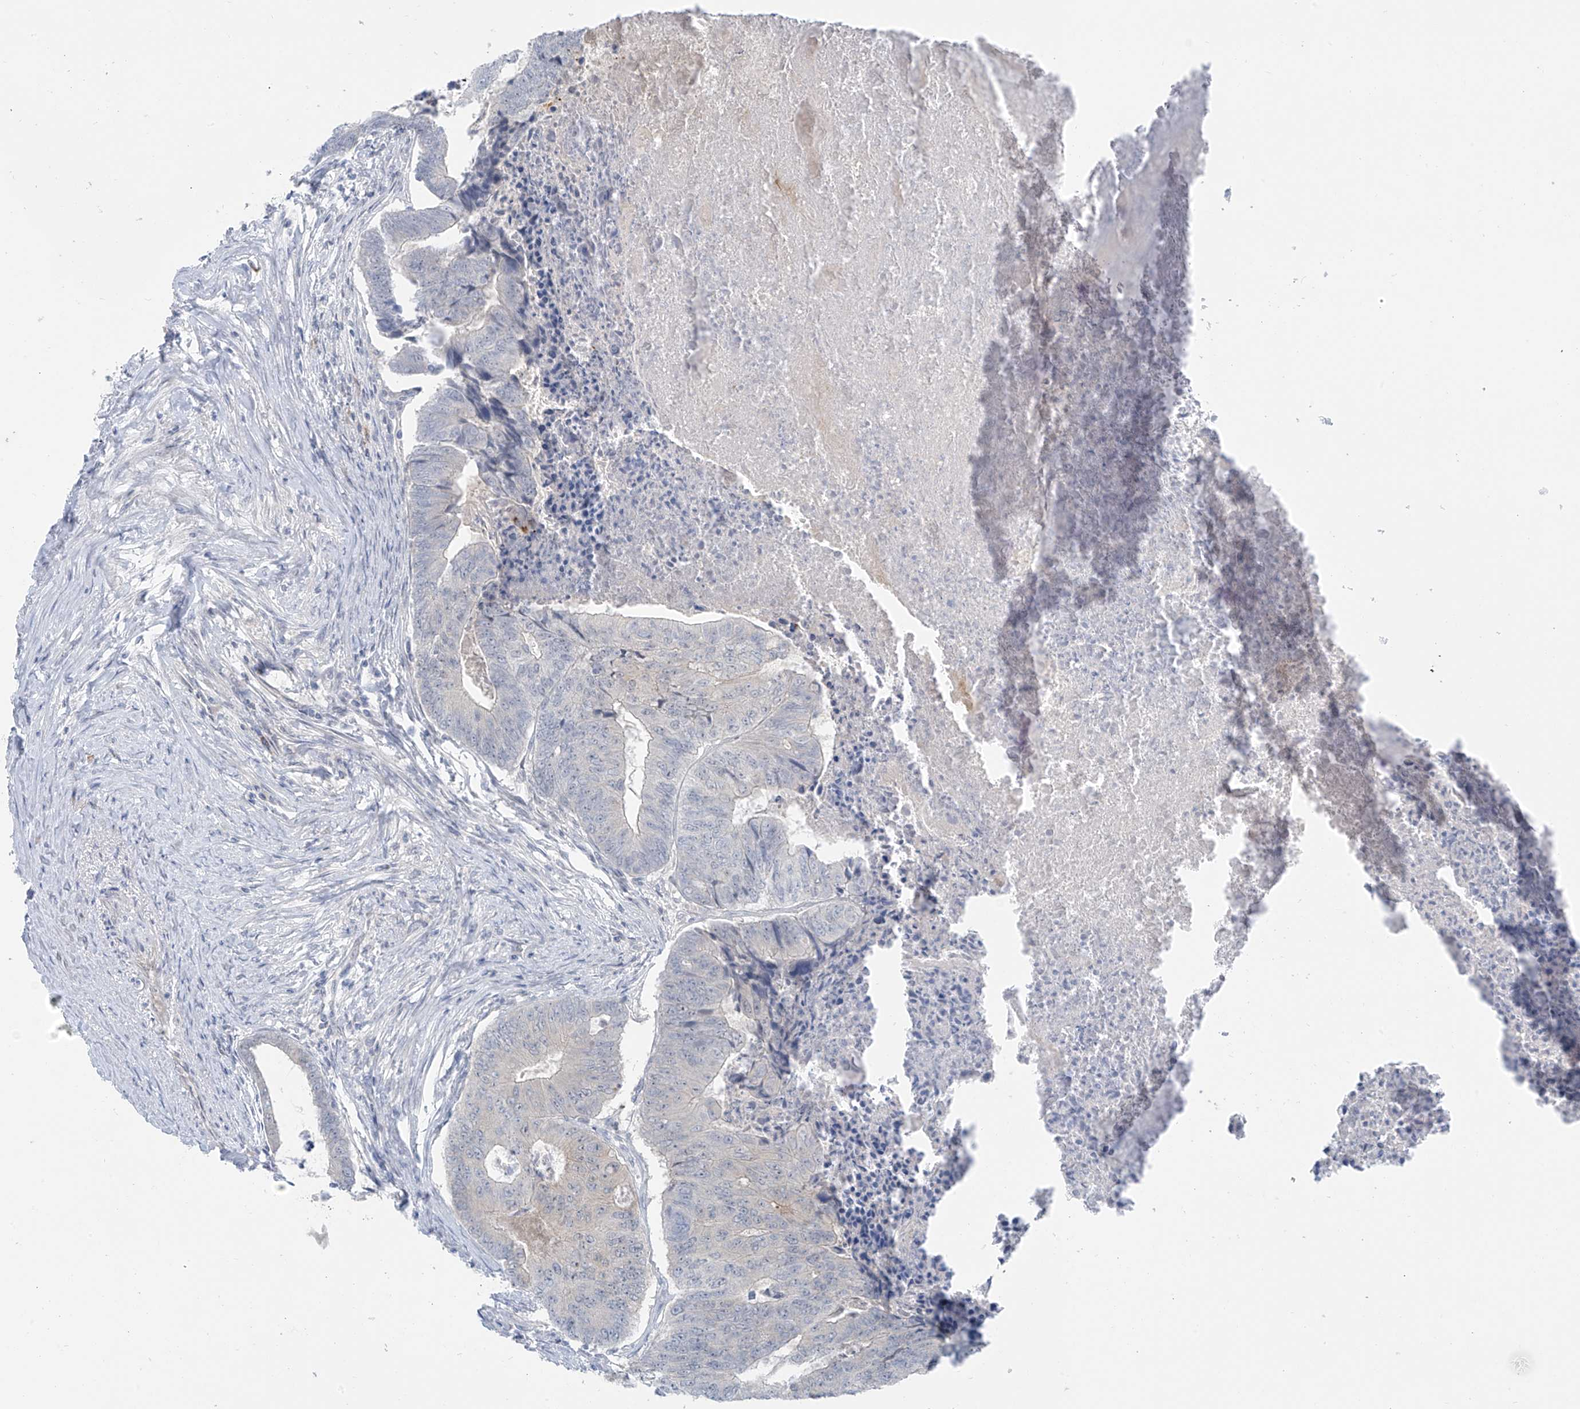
{"staining": {"intensity": "negative", "quantity": "none", "location": "none"}, "tissue": "colorectal cancer", "cell_type": "Tumor cells", "image_type": "cancer", "snomed": [{"axis": "morphology", "description": "Adenocarcinoma, NOS"}, {"axis": "topography", "description": "Colon"}], "caption": "IHC histopathology image of neoplastic tissue: human colorectal adenocarcinoma stained with DAB (3,3'-diaminobenzidine) displays no significant protein staining in tumor cells.", "gene": "ZNF793", "patient": {"sex": "female", "age": 67}}